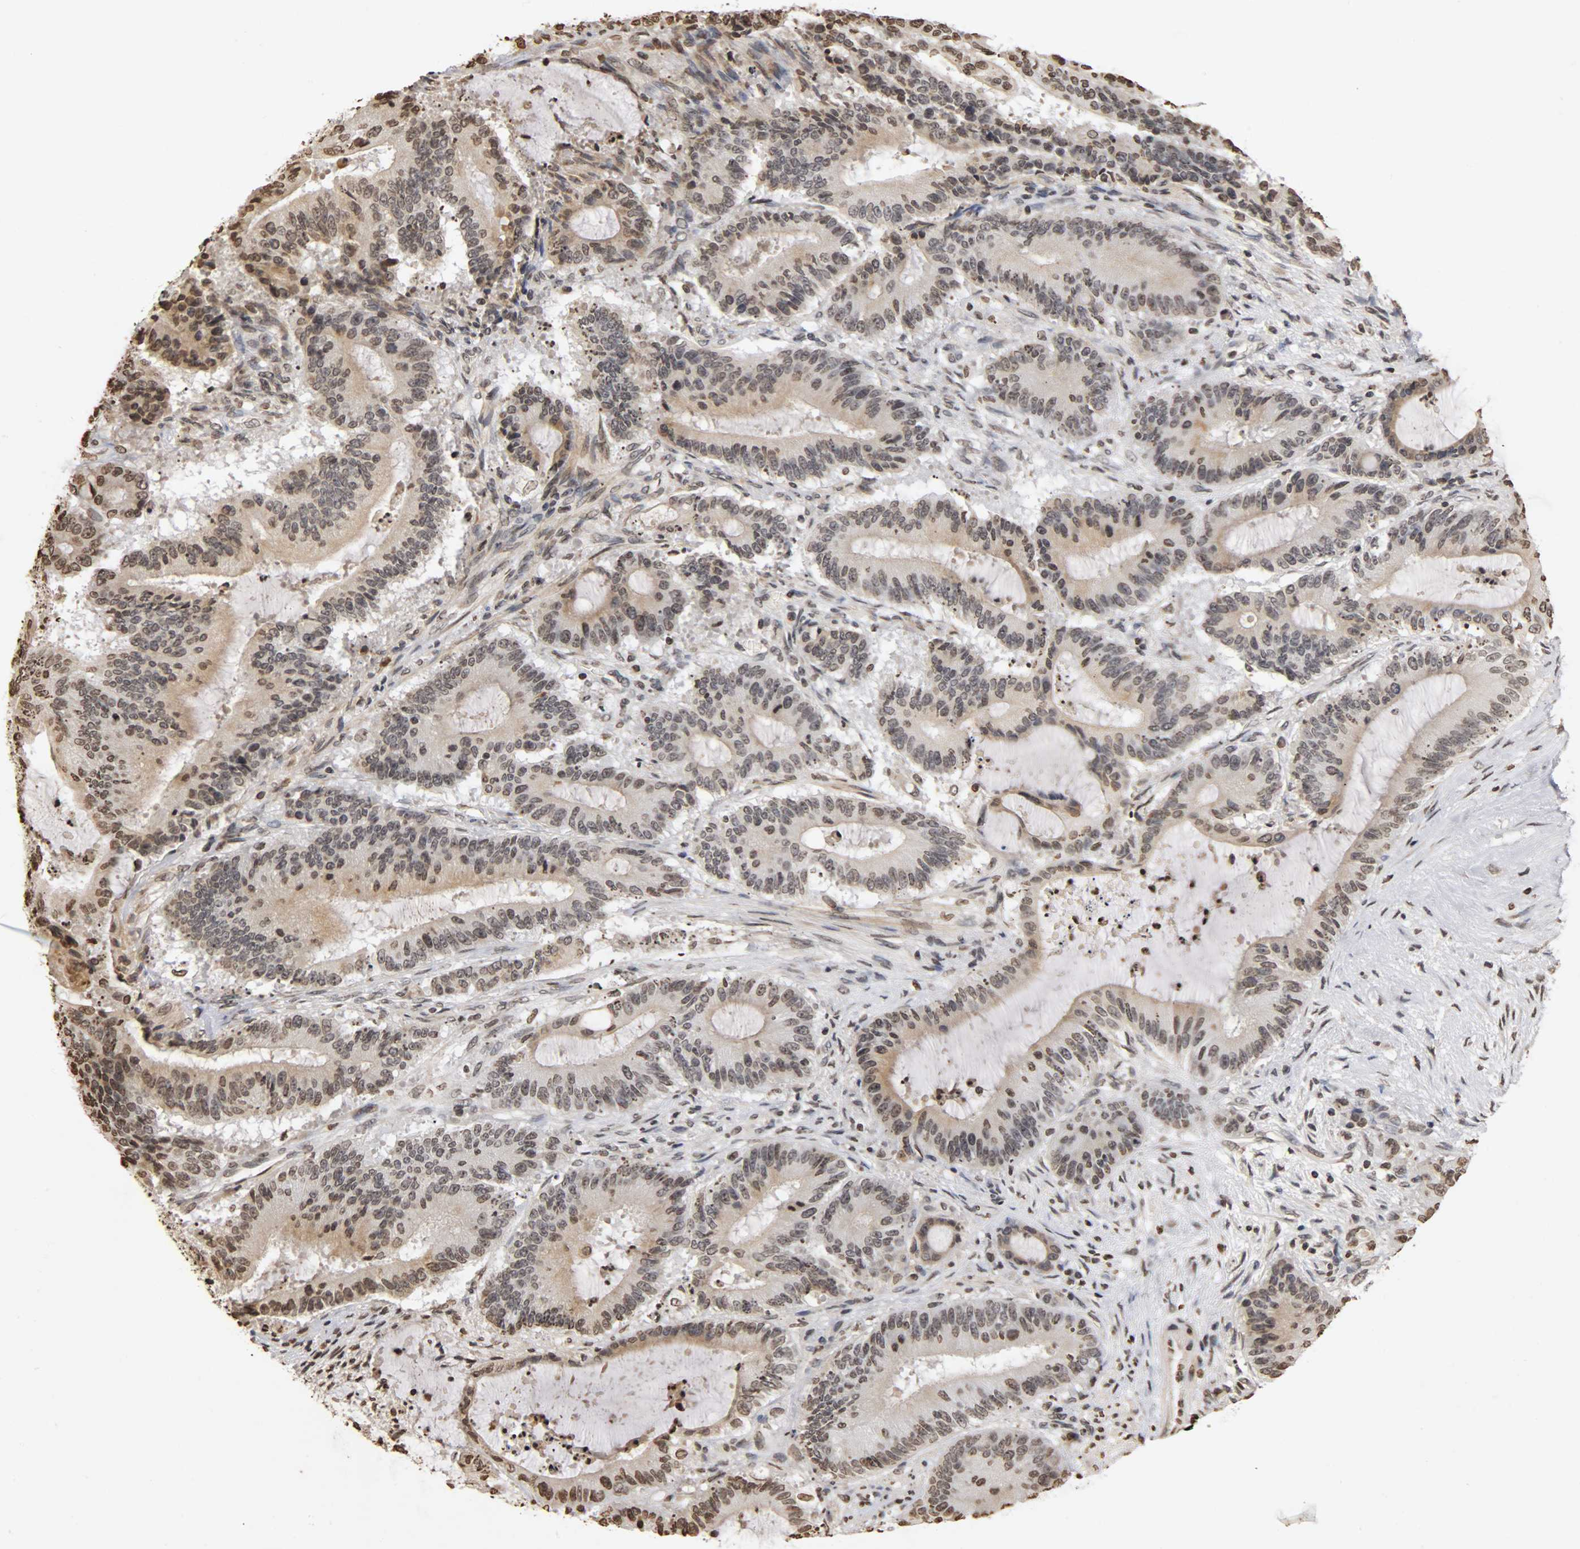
{"staining": {"intensity": "weak", "quantity": "25%-75%", "location": "cytoplasmic/membranous,nuclear"}, "tissue": "liver cancer", "cell_type": "Tumor cells", "image_type": "cancer", "snomed": [{"axis": "morphology", "description": "Cholangiocarcinoma"}, {"axis": "topography", "description": "Liver"}], "caption": "Liver cholangiocarcinoma stained with DAB (3,3'-diaminobenzidine) immunohistochemistry shows low levels of weak cytoplasmic/membranous and nuclear expression in about 25%-75% of tumor cells.", "gene": "ERCC2", "patient": {"sex": "female", "age": 73}}